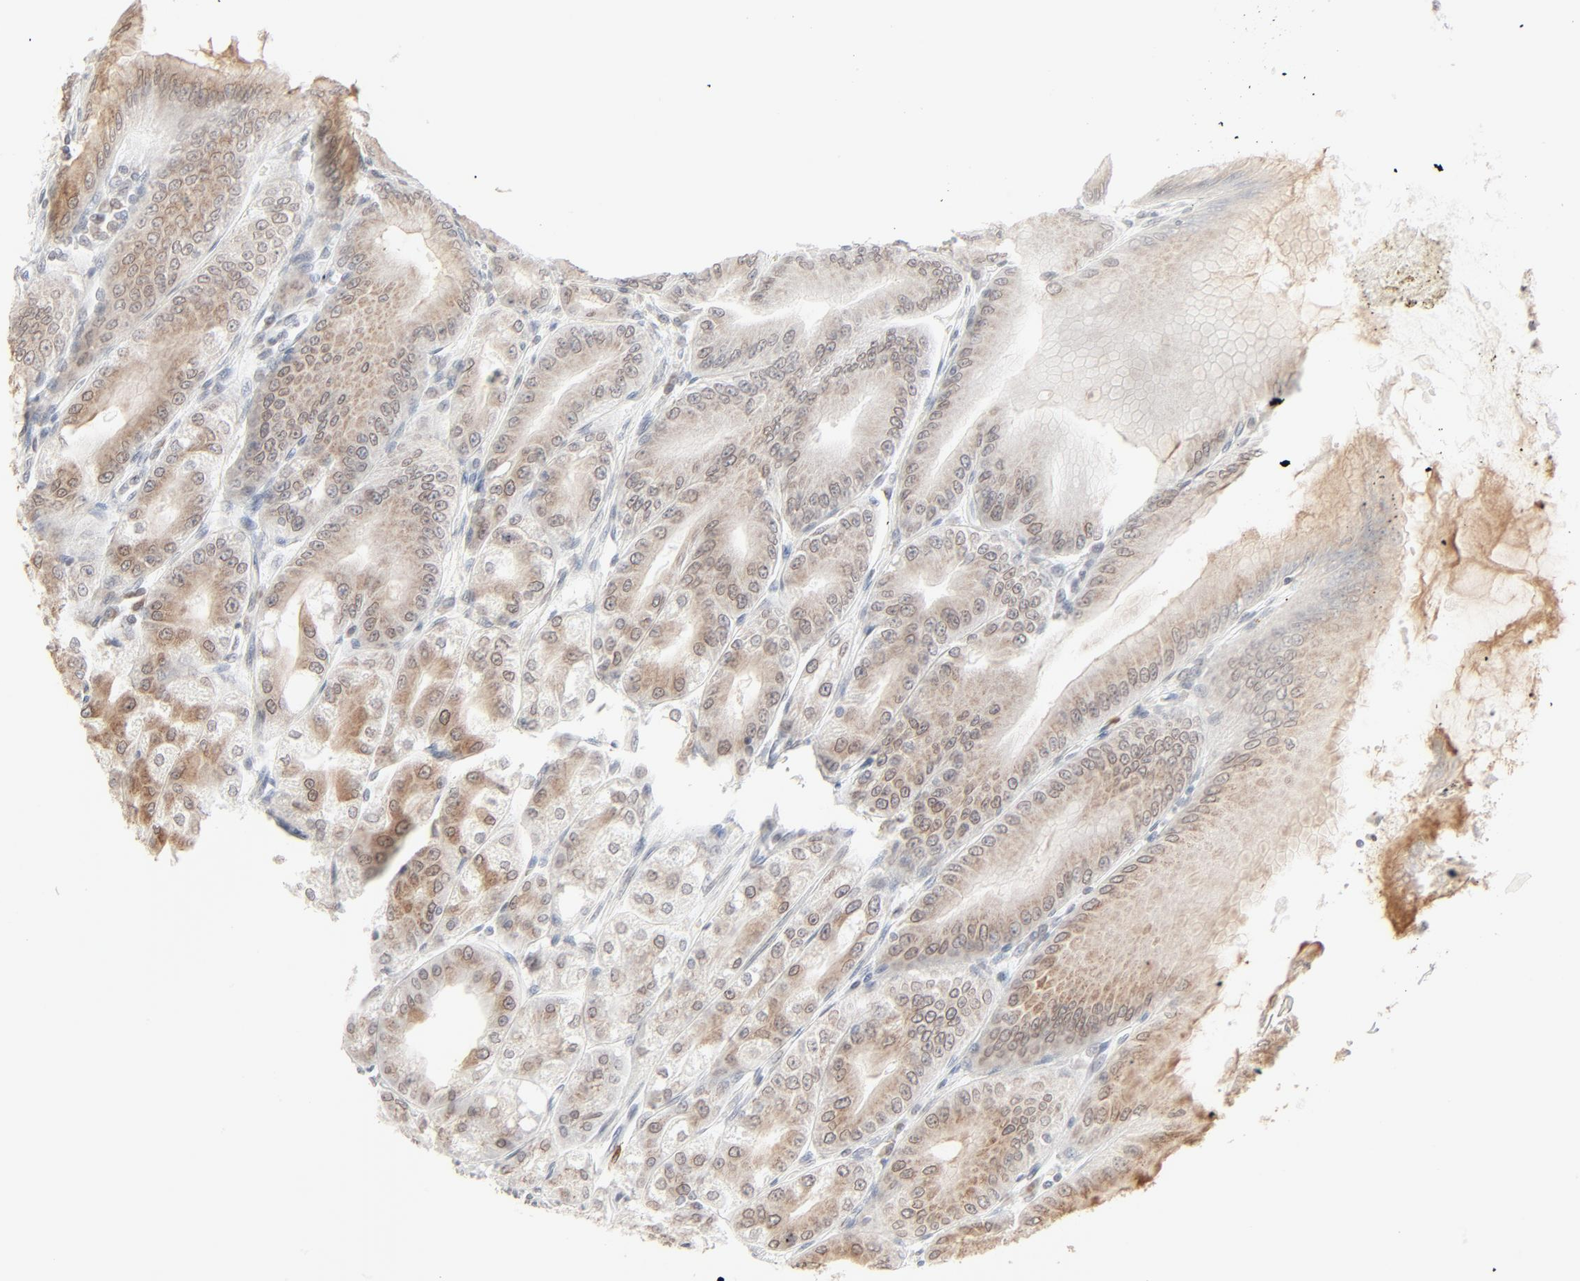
{"staining": {"intensity": "moderate", "quantity": "25%-75%", "location": "cytoplasmic/membranous,nuclear"}, "tissue": "stomach", "cell_type": "Glandular cells", "image_type": "normal", "snomed": [{"axis": "morphology", "description": "Normal tissue, NOS"}, {"axis": "topography", "description": "Stomach, lower"}], "caption": "Protein staining of normal stomach reveals moderate cytoplasmic/membranous,nuclear positivity in approximately 25%-75% of glandular cells.", "gene": "MAD1L1", "patient": {"sex": "male", "age": 71}}